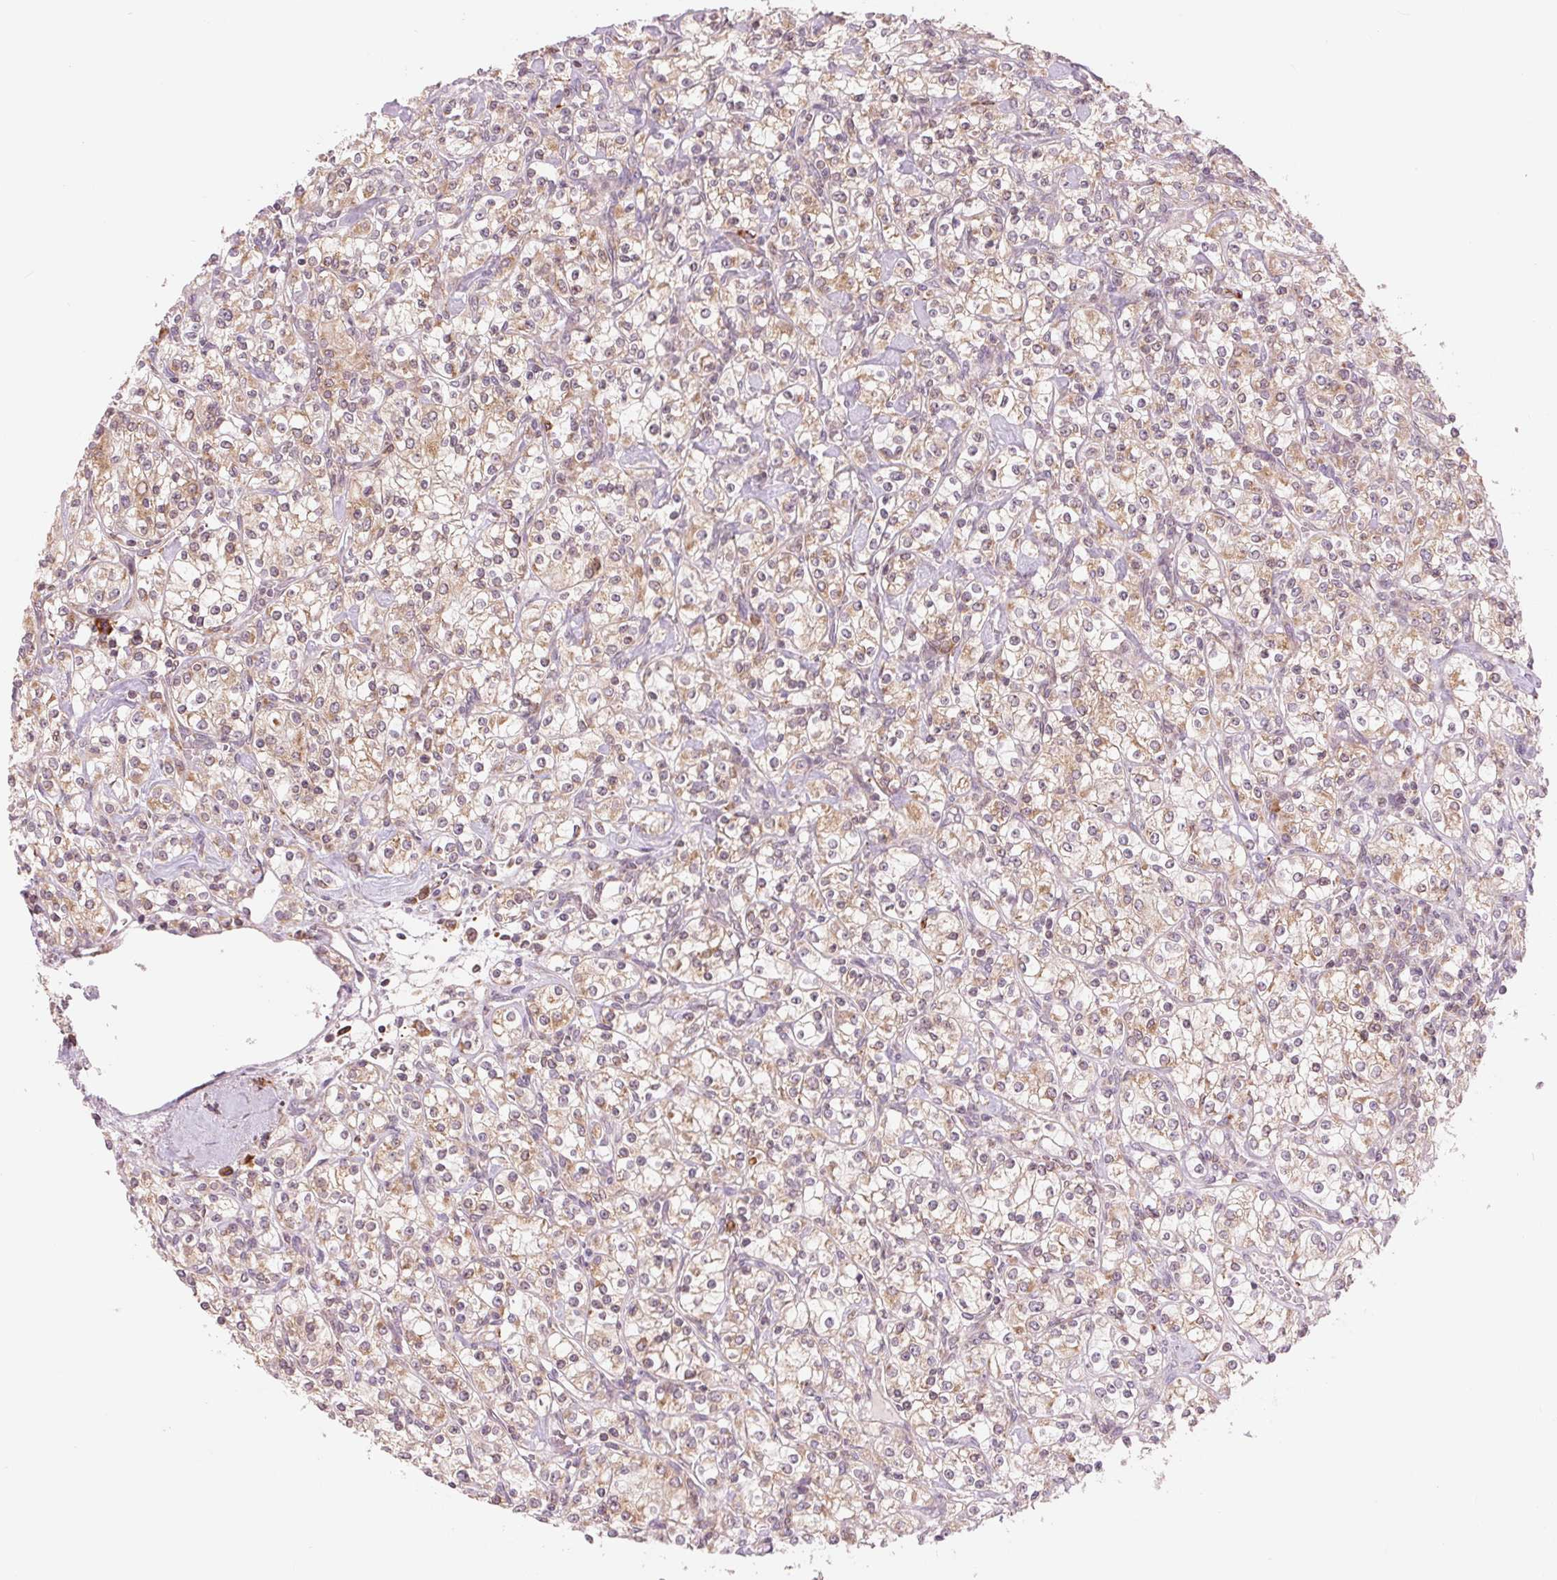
{"staining": {"intensity": "weak", "quantity": ">75%", "location": "cytoplasmic/membranous"}, "tissue": "renal cancer", "cell_type": "Tumor cells", "image_type": "cancer", "snomed": [{"axis": "morphology", "description": "Adenocarcinoma, NOS"}, {"axis": "topography", "description": "Kidney"}], "caption": "There is low levels of weak cytoplasmic/membranous staining in tumor cells of renal cancer, as demonstrated by immunohistochemical staining (brown color).", "gene": "TECR", "patient": {"sex": "male", "age": 77}}